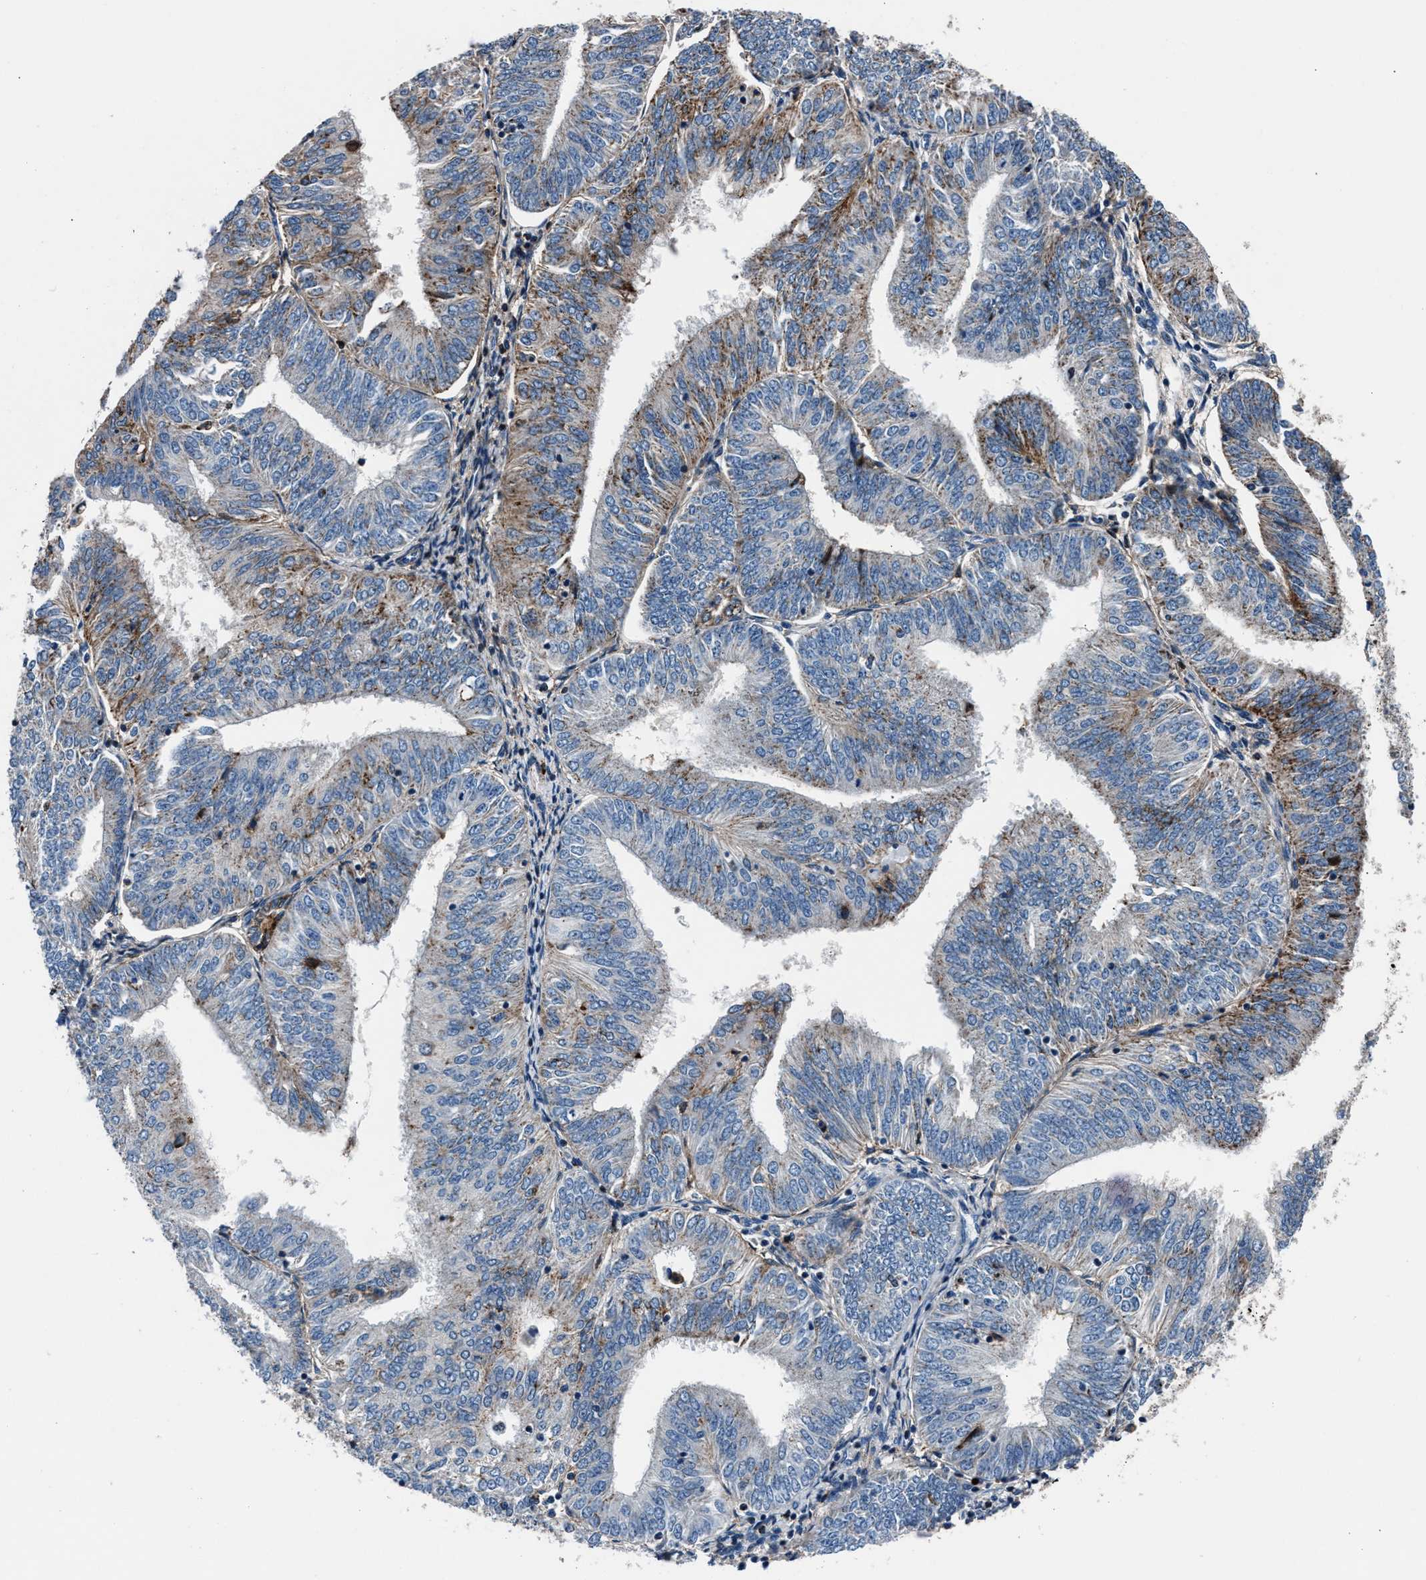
{"staining": {"intensity": "moderate", "quantity": "25%-75%", "location": "cytoplasmic/membranous"}, "tissue": "endometrial cancer", "cell_type": "Tumor cells", "image_type": "cancer", "snomed": [{"axis": "morphology", "description": "Adenocarcinoma, NOS"}, {"axis": "topography", "description": "Endometrium"}], "caption": "Tumor cells display medium levels of moderate cytoplasmic/membranous expression in approximately 25%-75% of cells in human endometrial adenocarcinoma. (brown staining indicates protein expression, while blue staining denotes nuclei).", "gene": "MFSD11", "patient": {"sex": "female", "age": 58}}